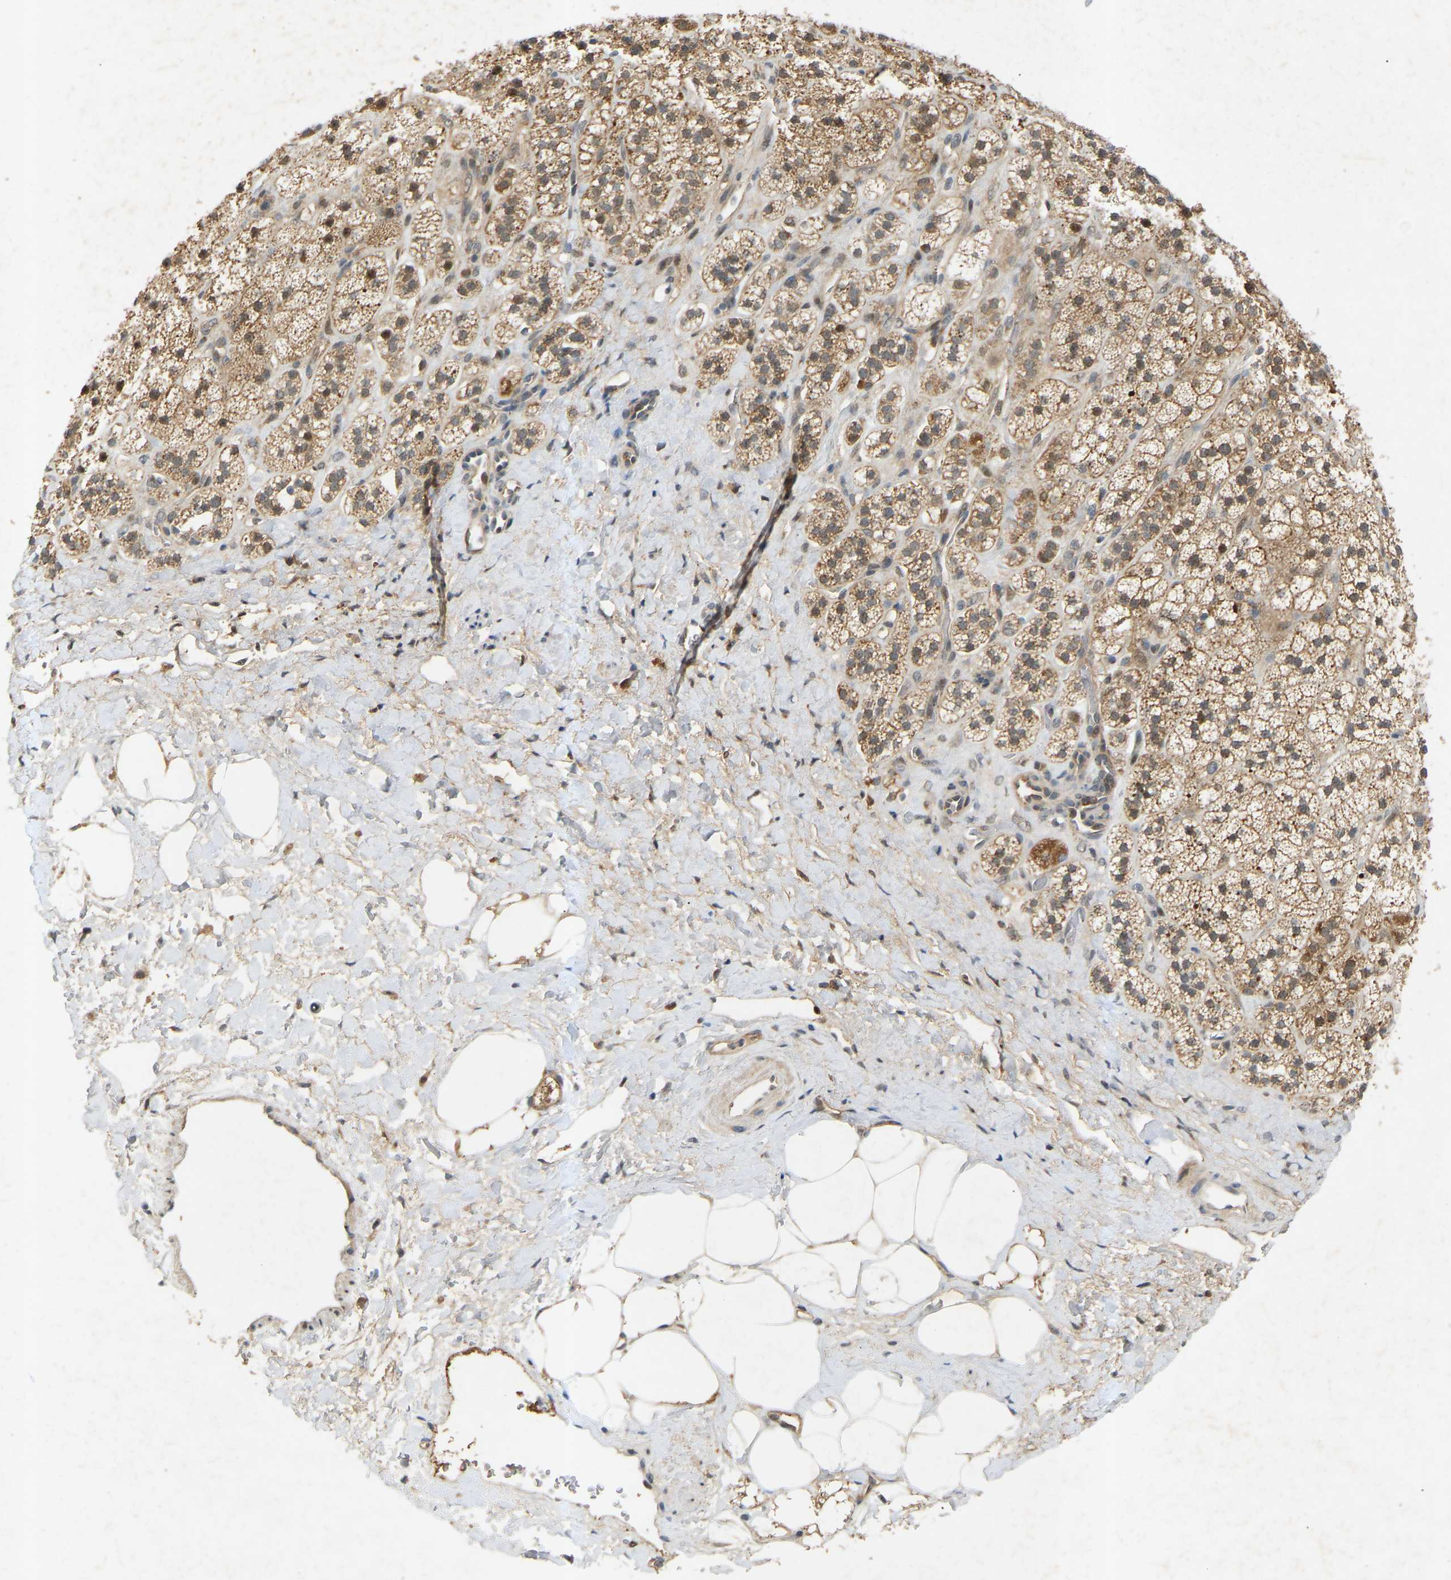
{"staining": {"intensity": "moderate", "quantity": ">75%", "location": "cytoplasmic/membranous,nuclear"}, "tissue": "adrenal gland", "cell_type": "Glandular cells", "image_type": "normal", "snomed": [{"axis": "morphology", "description": "Normal tissue, NOS"}, {"axis": "topography", "description": "Adrenal gland"}], "caption": "Glandular cells display moderate cytoplasmic/membranous,nuclear expression in approximately >75% of cells in unremarkable adrenal gland.", "gene": "ATP5MF", "patient": {"sex": "male", "age": 56}}